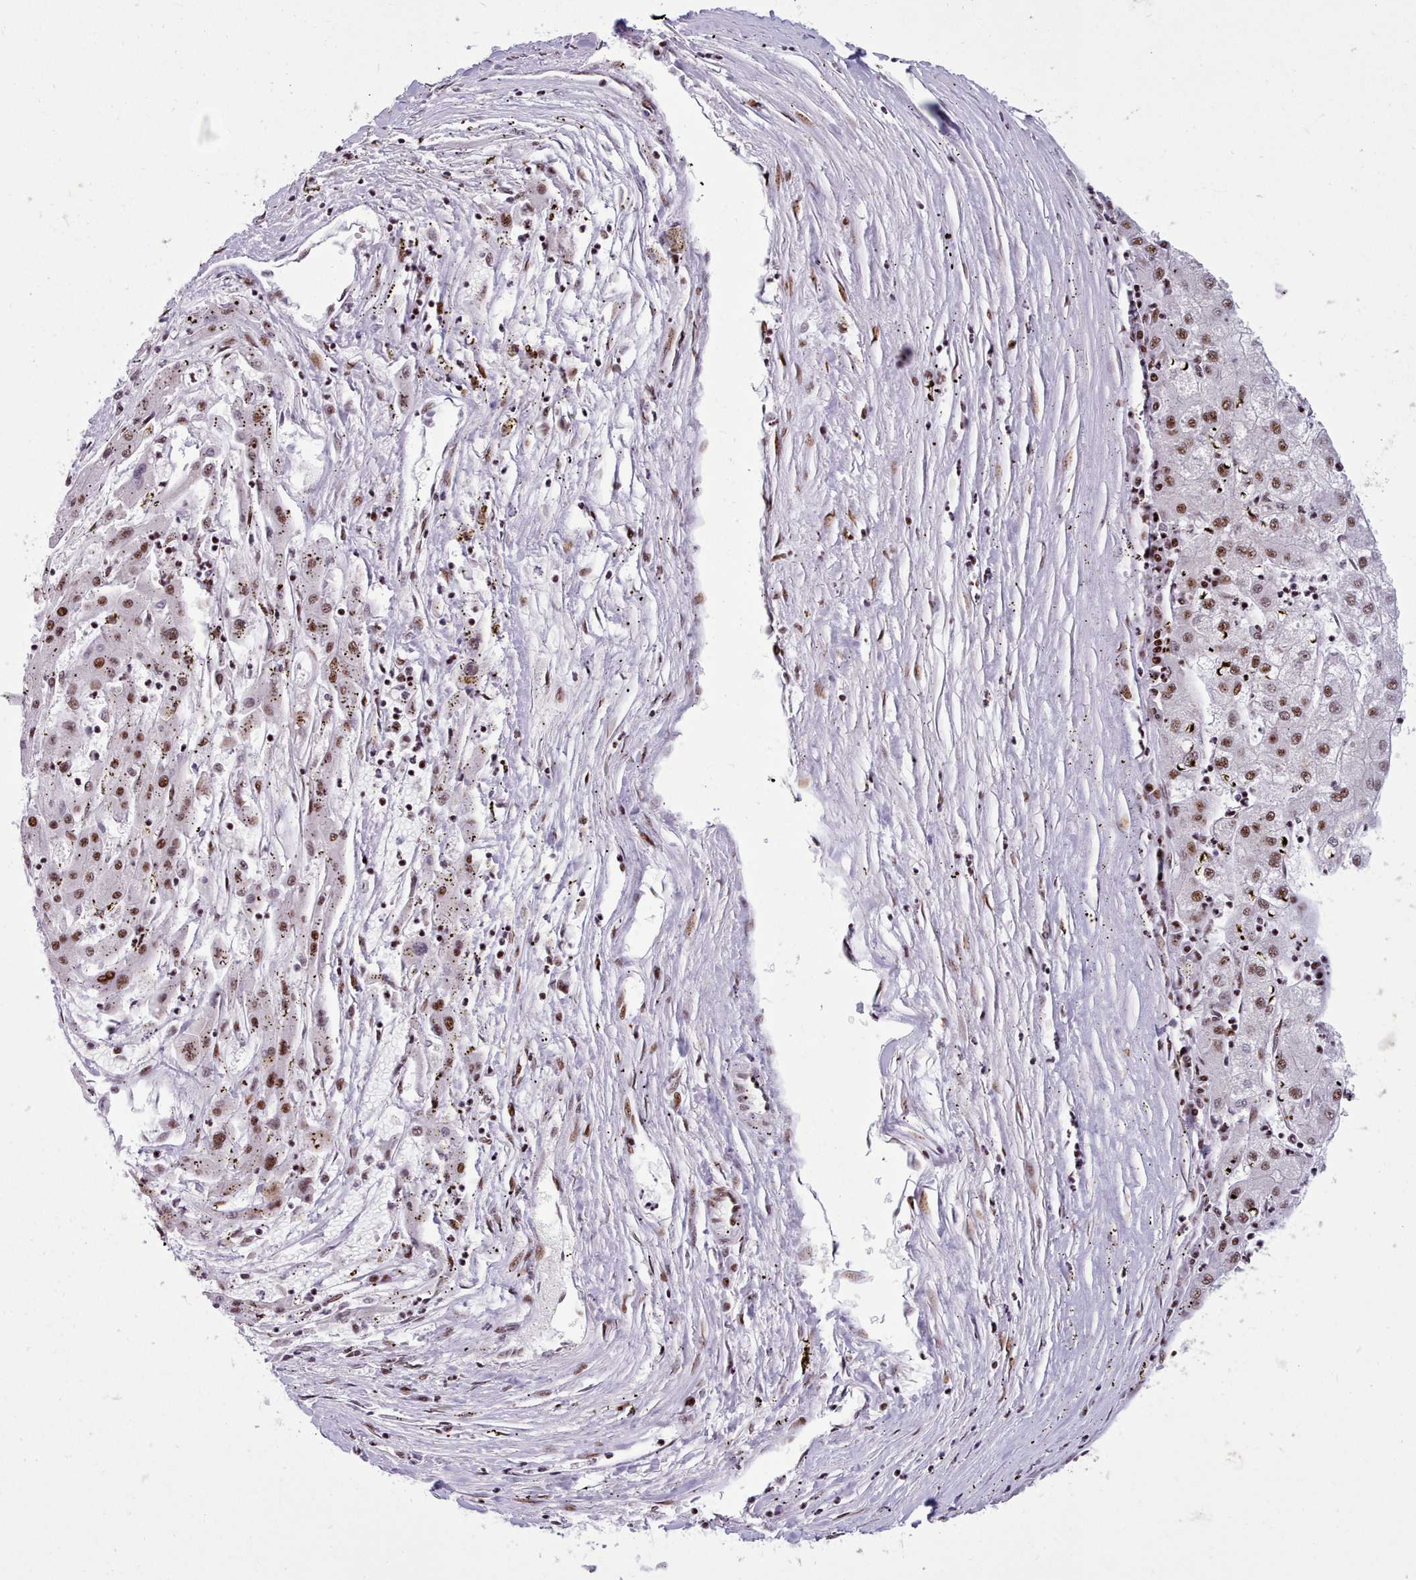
{"staining": {"intensity": "moderate", "quantity": ">75%", "location": "nuclear"}, "tissue": "liver cancer", "cell_type": "Tumor cells", "image_type": "cancer", "snomed": [{"axis": "morphology", "description": "Carcinoma, Hepatocellular, NOS"}, {"axis": "topography", "description": "Liver"}], "caption": "The image demonstrates immunohistochemical staining of liver hepatocellular carcinoma. There is moderate nuclear staining is seen in about >75% of tumor cells.", "gene": "TMEM35B", "patient": {"sex": "male", "age": 72}}